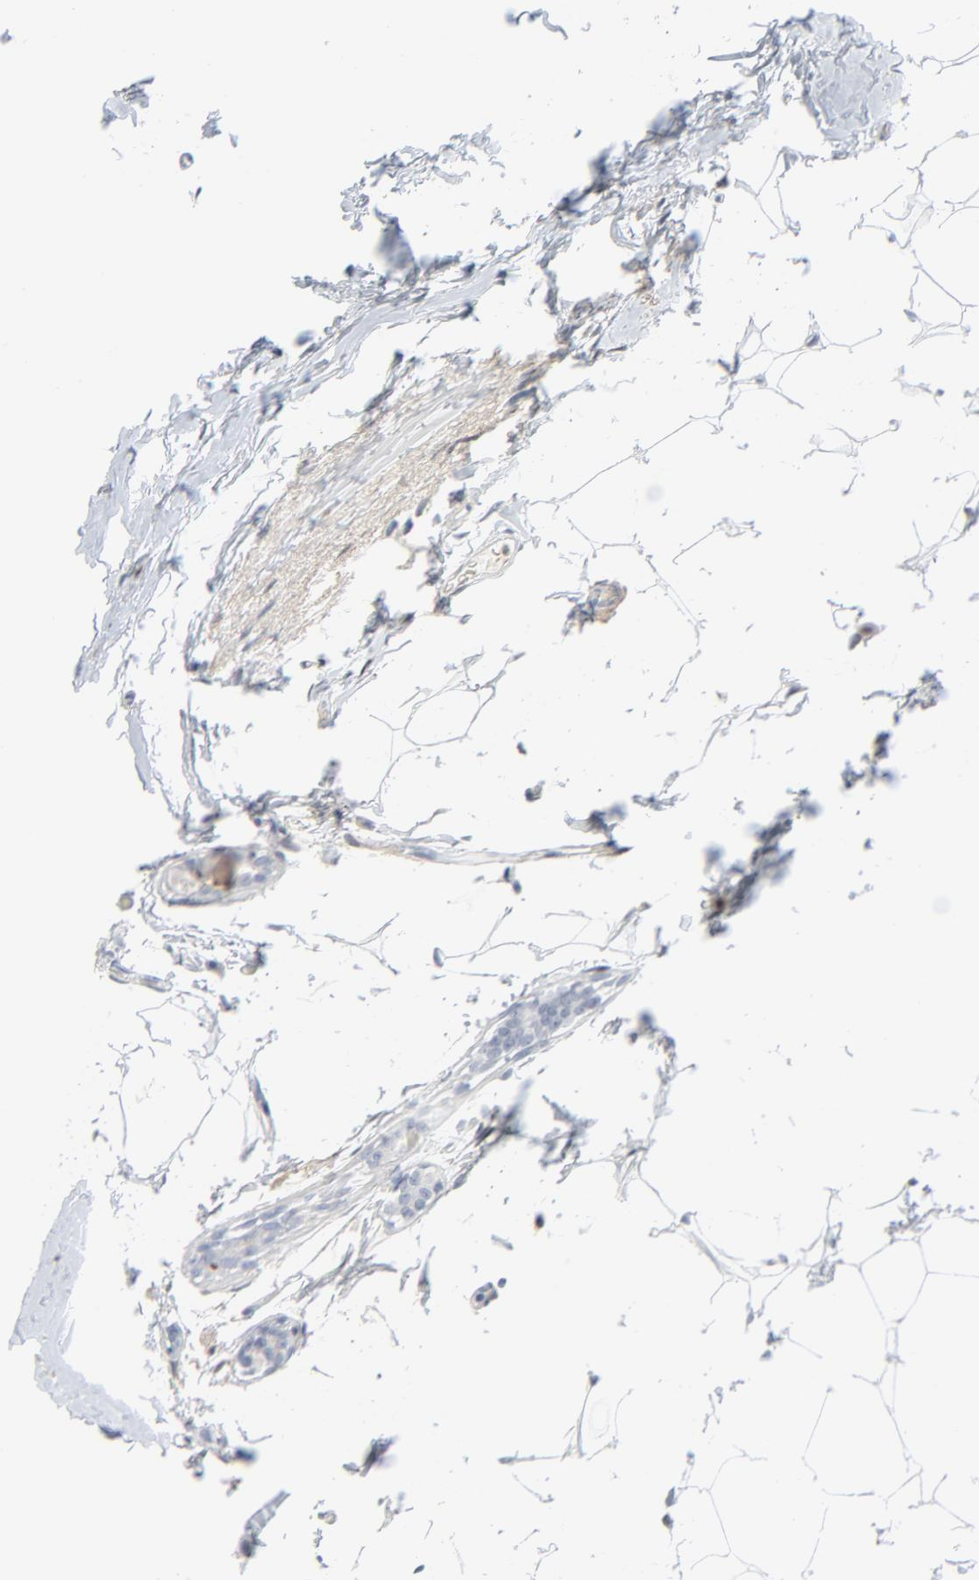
{"staining": {"intensity": "negative", "quantity": "none", "location": "none"}, "tissue": "breast cancer", "cell_type": "Tumor cells", "image_type": "cancer", "snomed": [{"axis": "morphology", "description": "Neoplasm, malignant, NOS"}, {"axis": "topography", "description": "Breast"}], "caption": "This histopathology image is of breast cancer stained with immunohistochemistry (IHC) to label a protein in brown with the nuclei are counter-stained blue. There is no expression in tumor cells. Nuclei are stained in blue.", "gene": "MITF", "patient": {"sex": "female", "age": 50}}